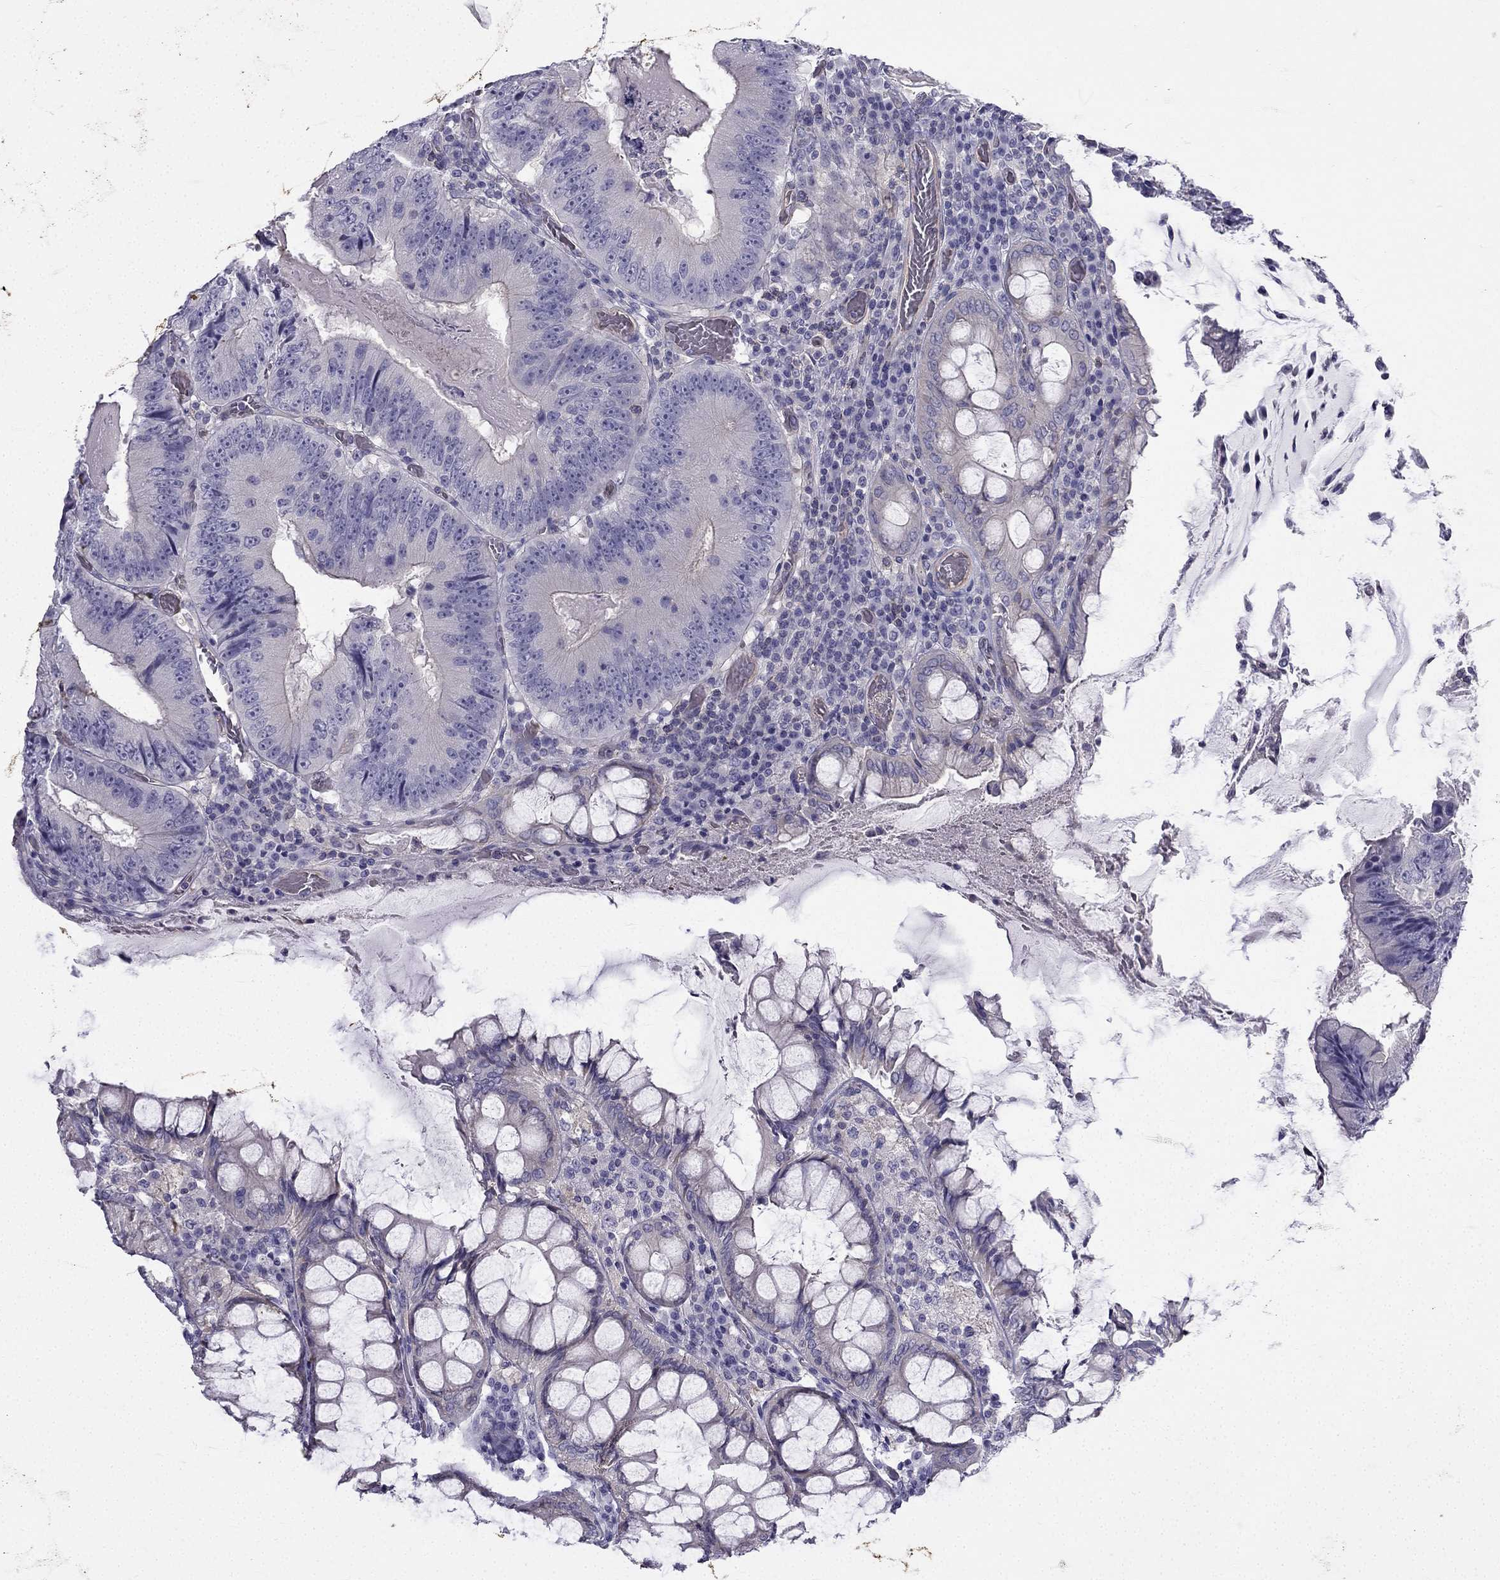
{"staining": {"intensity": "negative", "quantity": "none", "location": "none"}, "tissue": "colorectal cancer", "cell_type": "Tumor cells", "image_type": "cancer", "snomed": [{"axis": "morphology", "description": "Adenocarcinoma, NOS"}, {"axis": "topography", "description": "Colon"}], "caption": "Immunohistochemical staining of human colorectal cancer (adenocarcinoma) reveals no significant positivity in tumor cells.", "gene": "GJA8", "patient": {"sex": "female", "age": 86}}